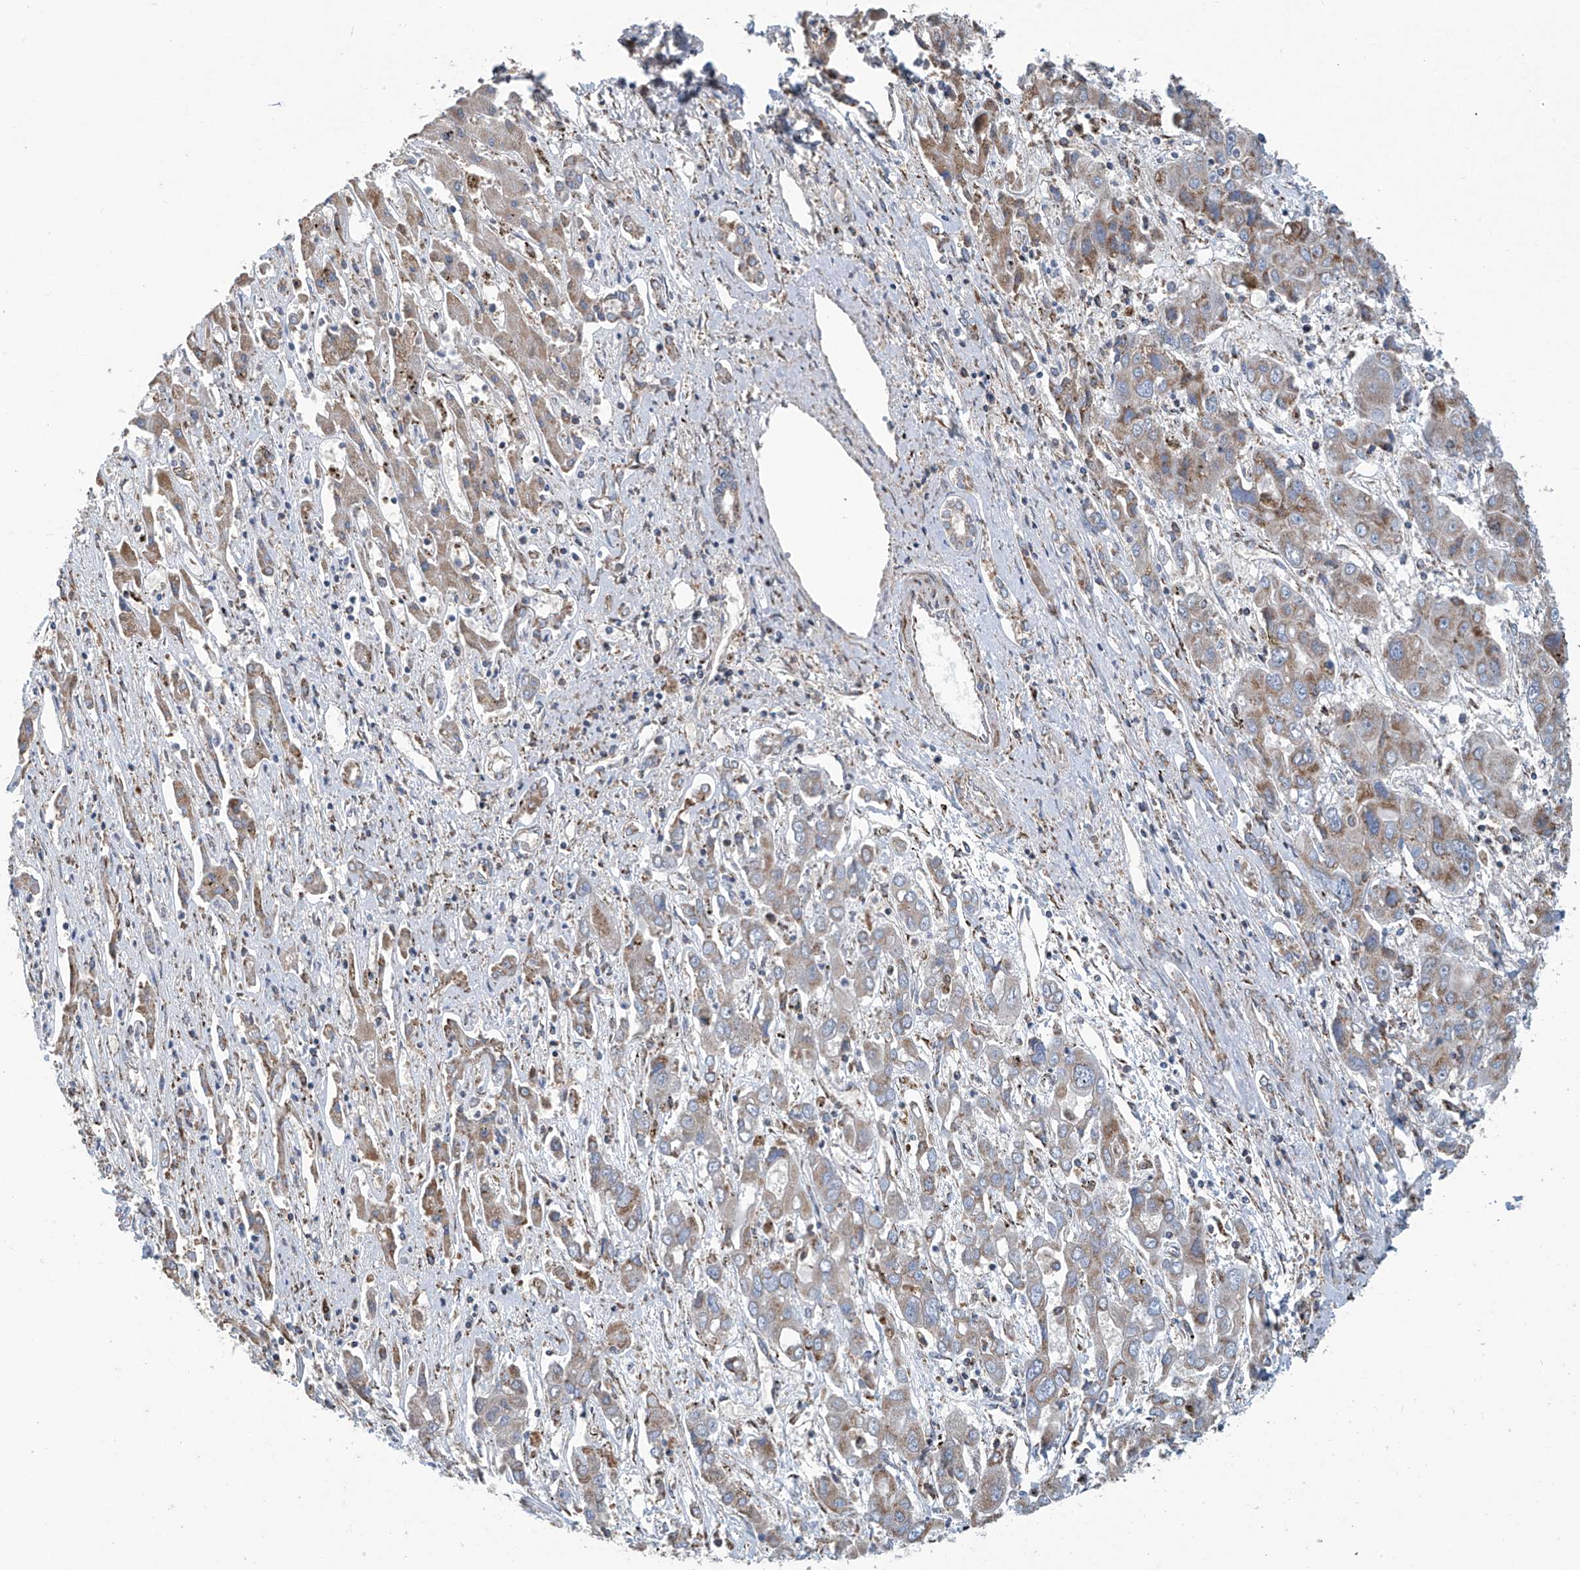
{"staining": {"intensity": "moderate", "quantity": "25%-75%", "location": "cytoplasmic/membranous"}, "tissue": "liver cancer", "cell_type": "Tumor cells", "image_type": "cancer", "snomed": [{"axis": "morphology", "description": "Cholangiocarcinoma"}, {"axis": "topography", "description": "Liver"}], "caption": "IHC (DAB (3,3'-diaminobenzidine)) staining of liver cancer shows moderate cytoplasmic/membranous protein staining in about 25%-75% of tumor cells. The staining was performed using DAB to visualize the protein expression in brown, while the nuclei were stained in blue with hematoxylin (Magnification: 20x).", "gene": "COMMD1", "patient": {"sex": "male", "age": 67}}